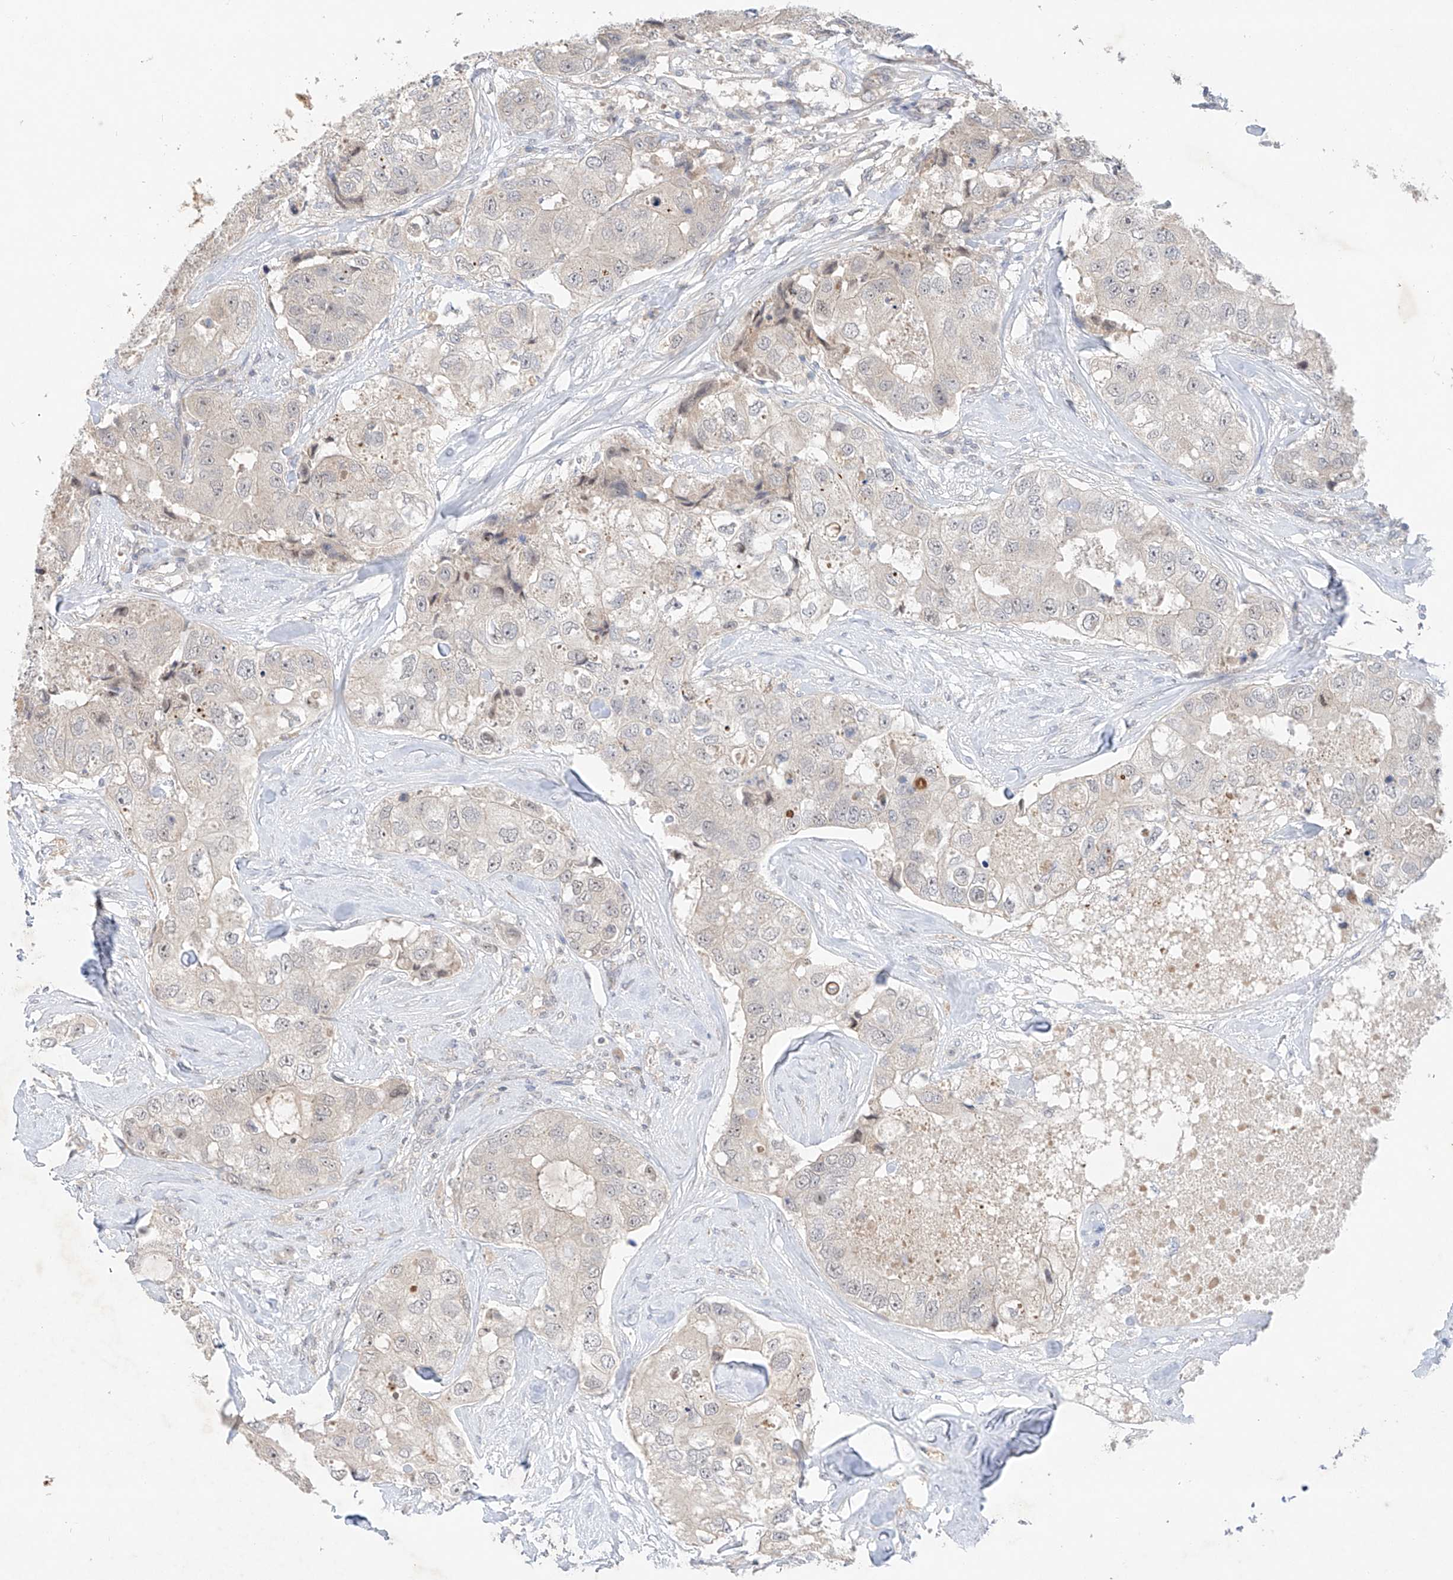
{"staining": {"intensity": "negative", "quantity": "none", "location": "none"}, "tissue": "breast cancer", "cell_type": "Tumor cells", "image_type": "cancer", "snomed": [{"axis": "morphology", "description": "Duct carcinoma"}, {"axis": "topography", "description": "Breast"}], "caption": "Immunohistochemistry of human breast cancer (intraductal carcinoma) displays no positivity in tumor cells. (DAB (3,3'-diaminobenzidine) IHC visualized using brightfield microscopy, high magnification).", "gene": "IL22RA2", "patient": {"sex": "female", "age": 62}}